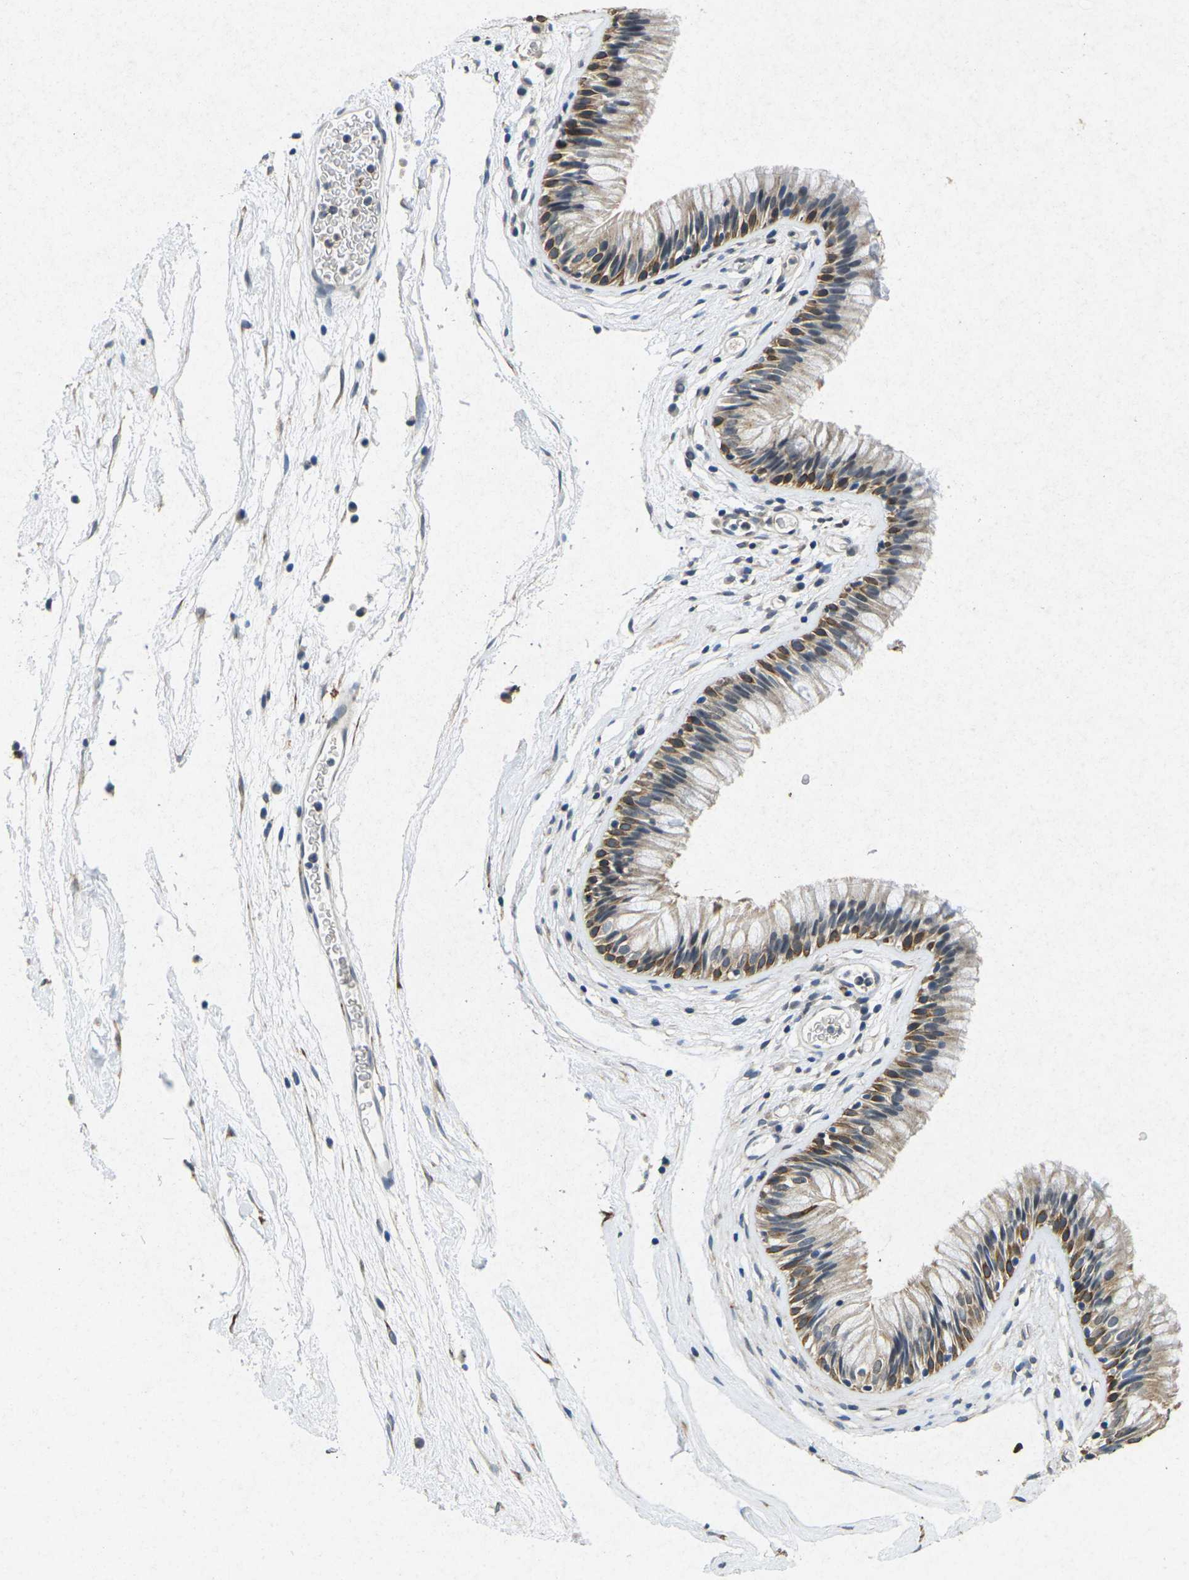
{"staining": {"intensity": "moderate", "quantity": ">75%", "location": "cytoplasmic/membranous"}, "tissue": "nasopharynx", "cell_type": "Respiratory epithelial cells", "image_type": "normal", "snomed": [{"axis": "morphology", "description": "Normal tissue, NOS"}, {"axis": "morphology", "description": "Inflammation, NOS"}, {"axis": "topography", "description": "Nasopharynx"}], "caption": "IHC photomicrograph of unremarkable nasopharynx stained for a protein (brown), which displays medium levels of moderate cytoplasmic/membranous staining in about >75% of respiratory epithelial cells.", "gene": "SCNN1B", "patient": {"sex": "male", "age": 48}}